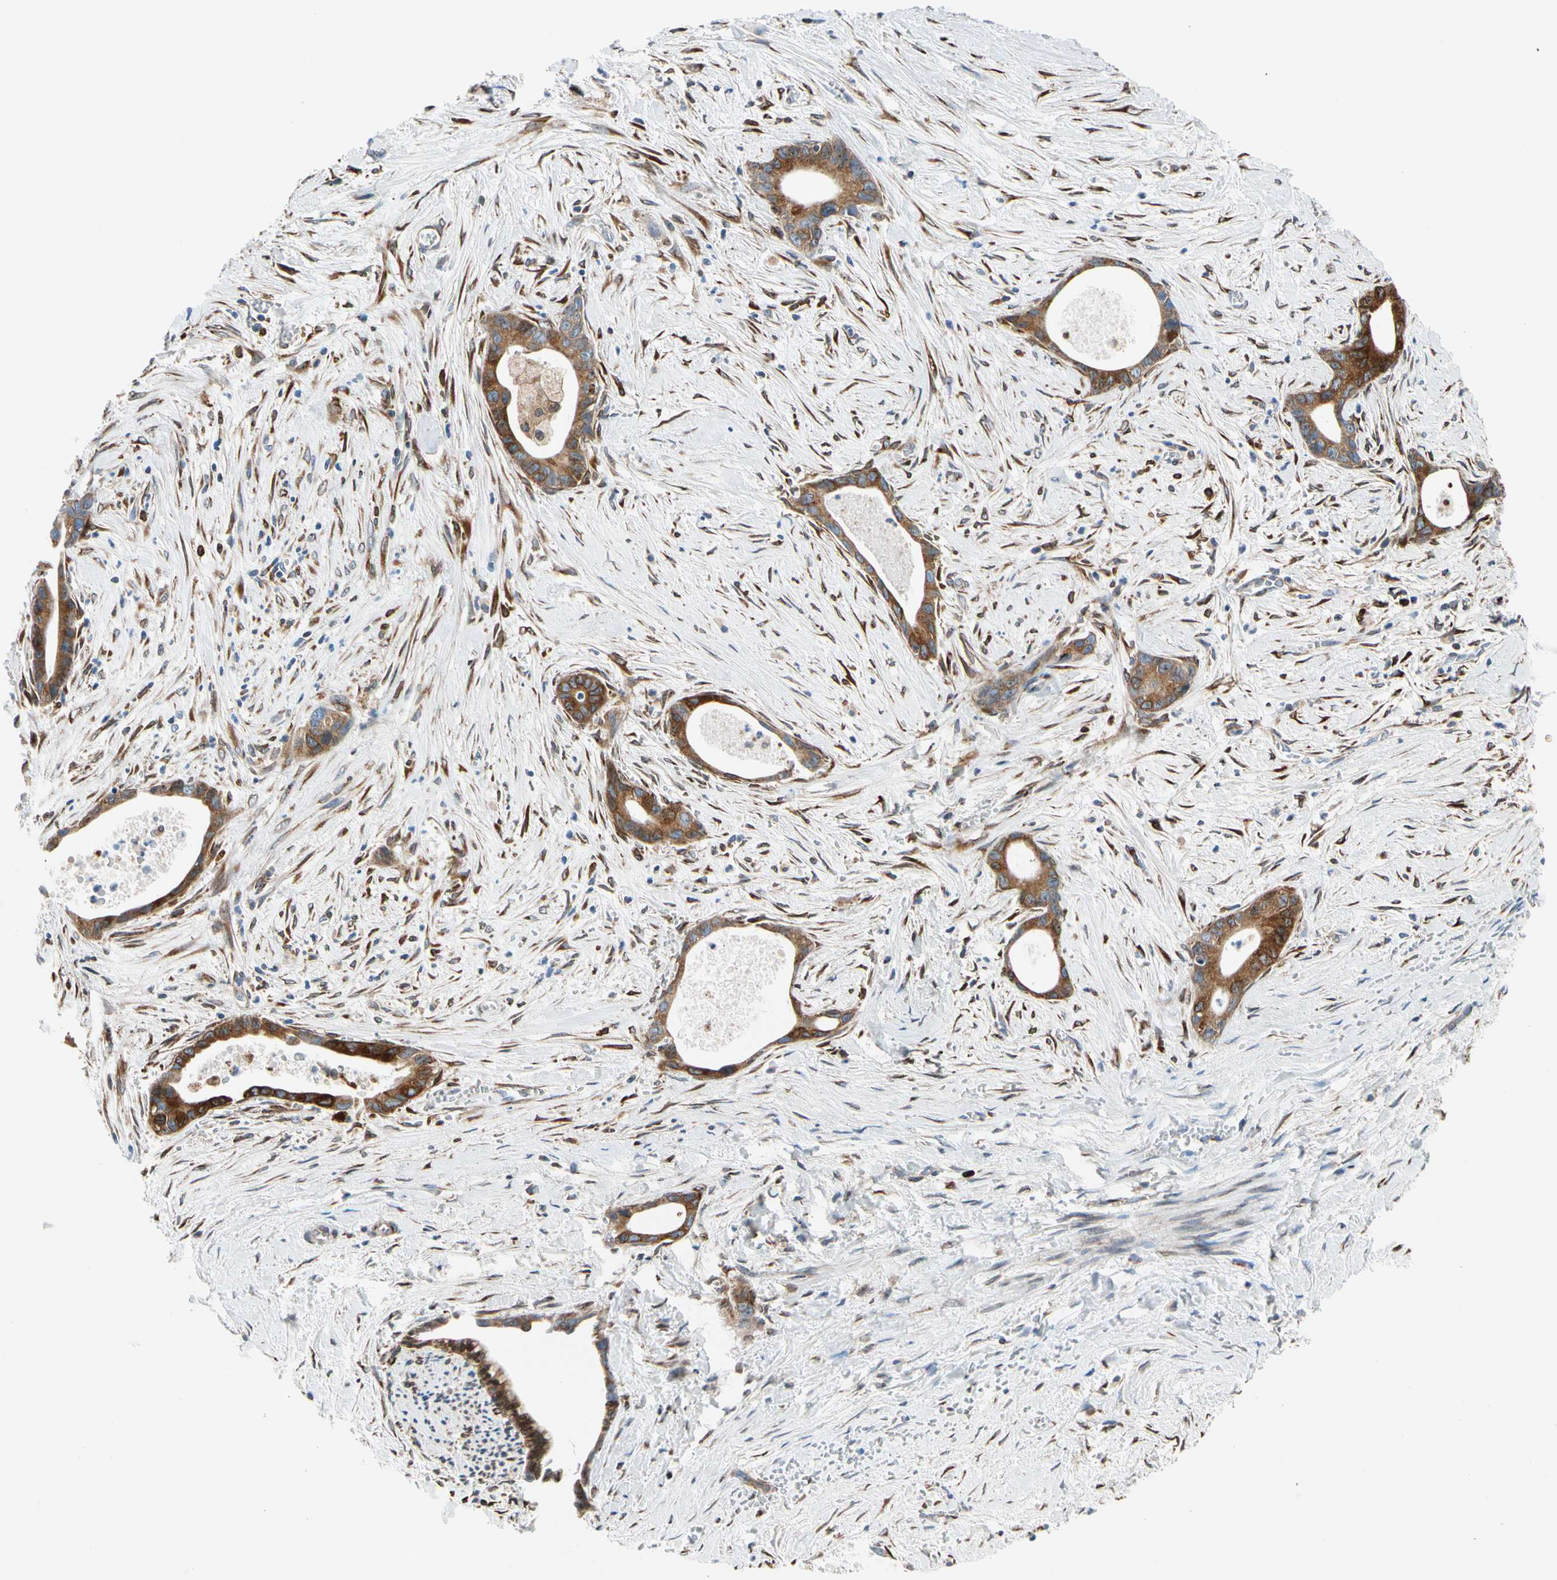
{"staining": {"intensity": "strong", "quantity": ">75%", "location": "cytoplasmic/membranous"}, "tissue": "liver cancer", "cell_type": "Tumor cells", "image_type": "cancer", "snomed": [{"axis": "morphology", "description": "Cholangiocarcinoma"}, {"axis": "topography", "description": "Liver"}], "caption": "Immunohistochemistry of liver cholangiocarcinoma reveals high levels of strong cytoplasmic/membranous staining in approximately >75% of tumor cells. The staining is performed using DAB brown chromogen to label protein expression. The nuclei are counter-stained blue using hematoxylin.", "gene": "NUCB1", "patient": {"sex": "female", "age": 55}}